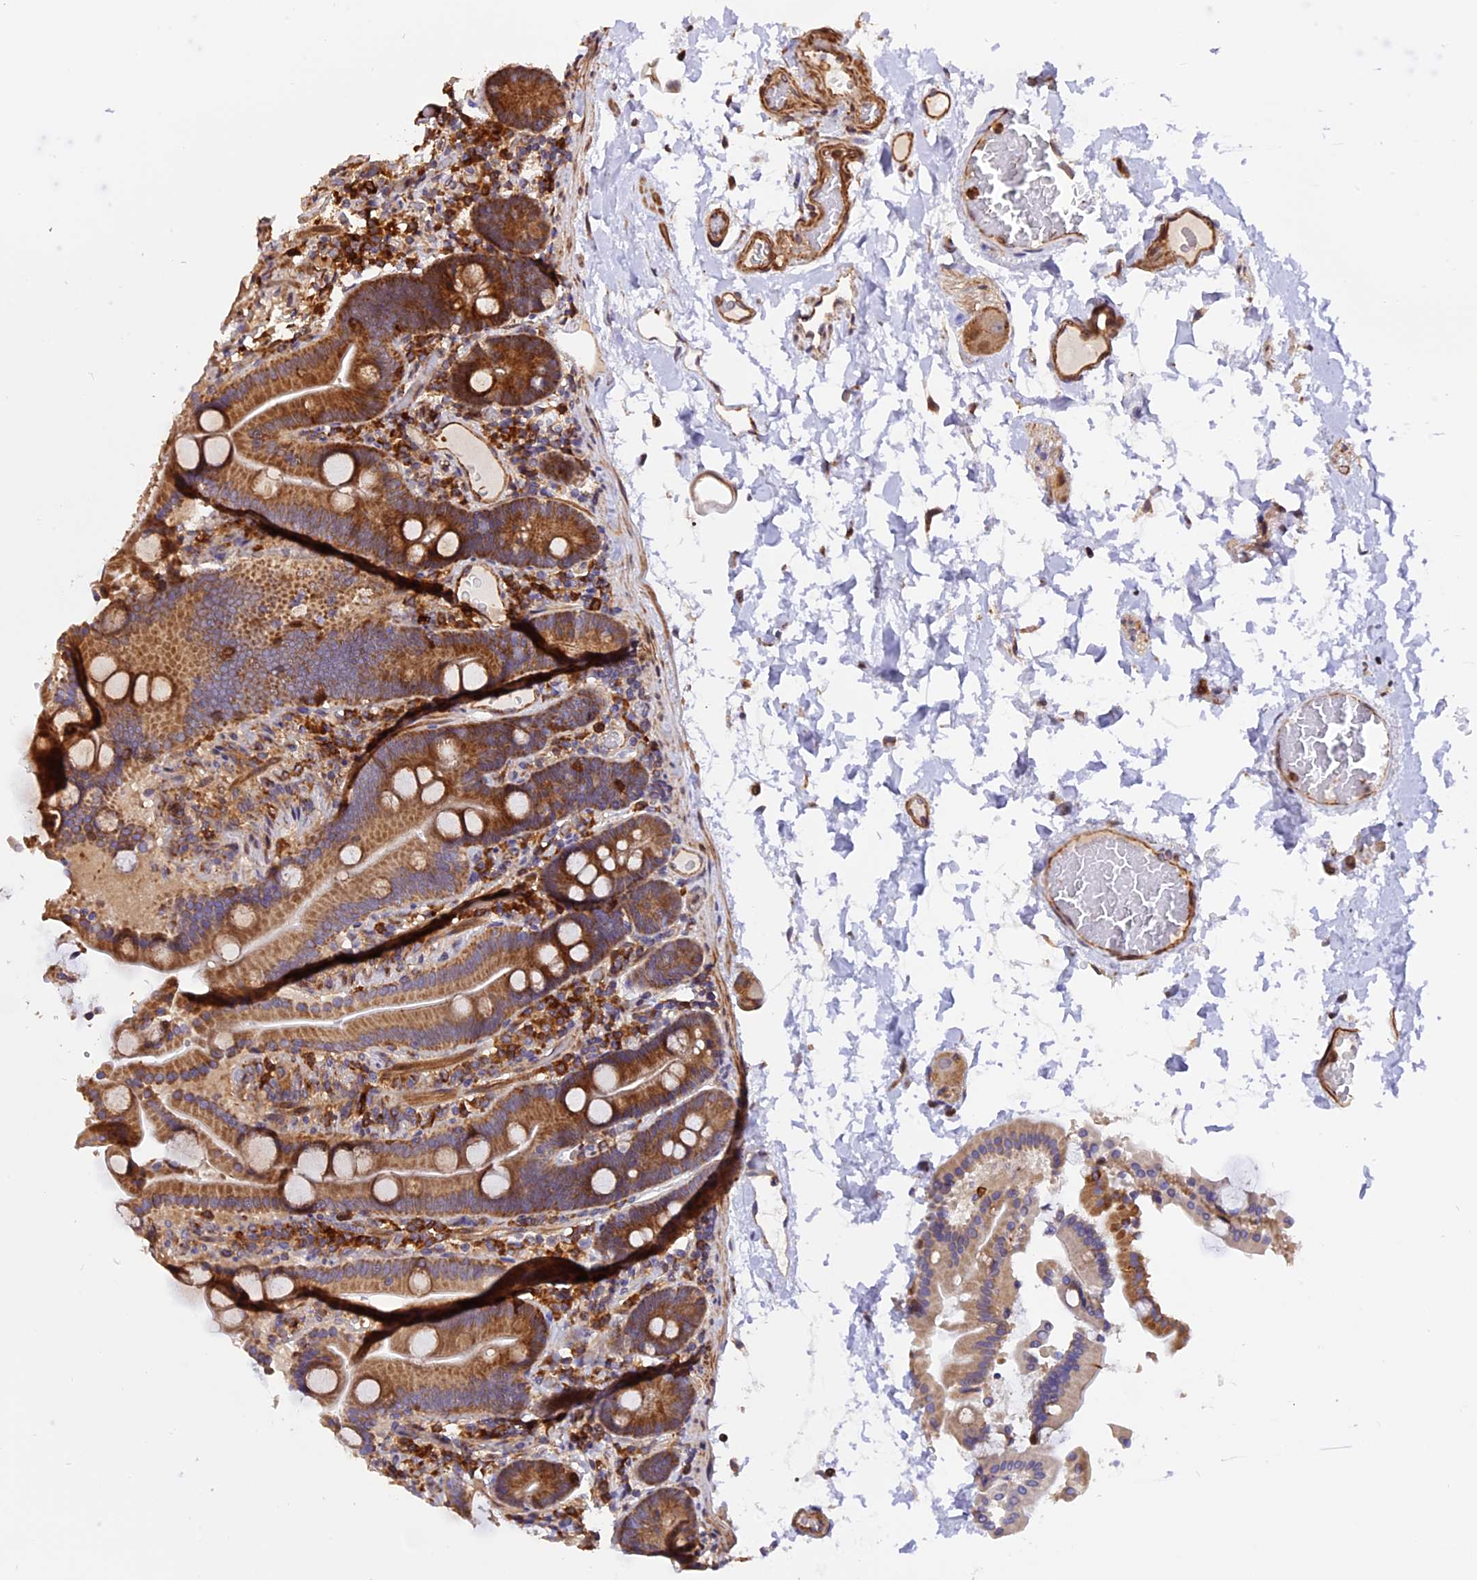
{"staining": {"intensity": "strong", "quantity": ">75%", "location": "cytoplasmic/membranous"}, "tissue": "duodenum", "cell_type": "Glandular cells", "image_type": "normal", "snomed": [{"axis": "morphology", "description": "Normal tissue, NOS"}, {"axis": "topography", "description": "Duodenum"}], "caption": "Immunohistochemical staining of benign duodenum displays strong cytoplasmic/membranous protein expression in about >75% of glandular cells.", "gene": "HERPUD1", "patient": {"sex": "male", "age": 55}}